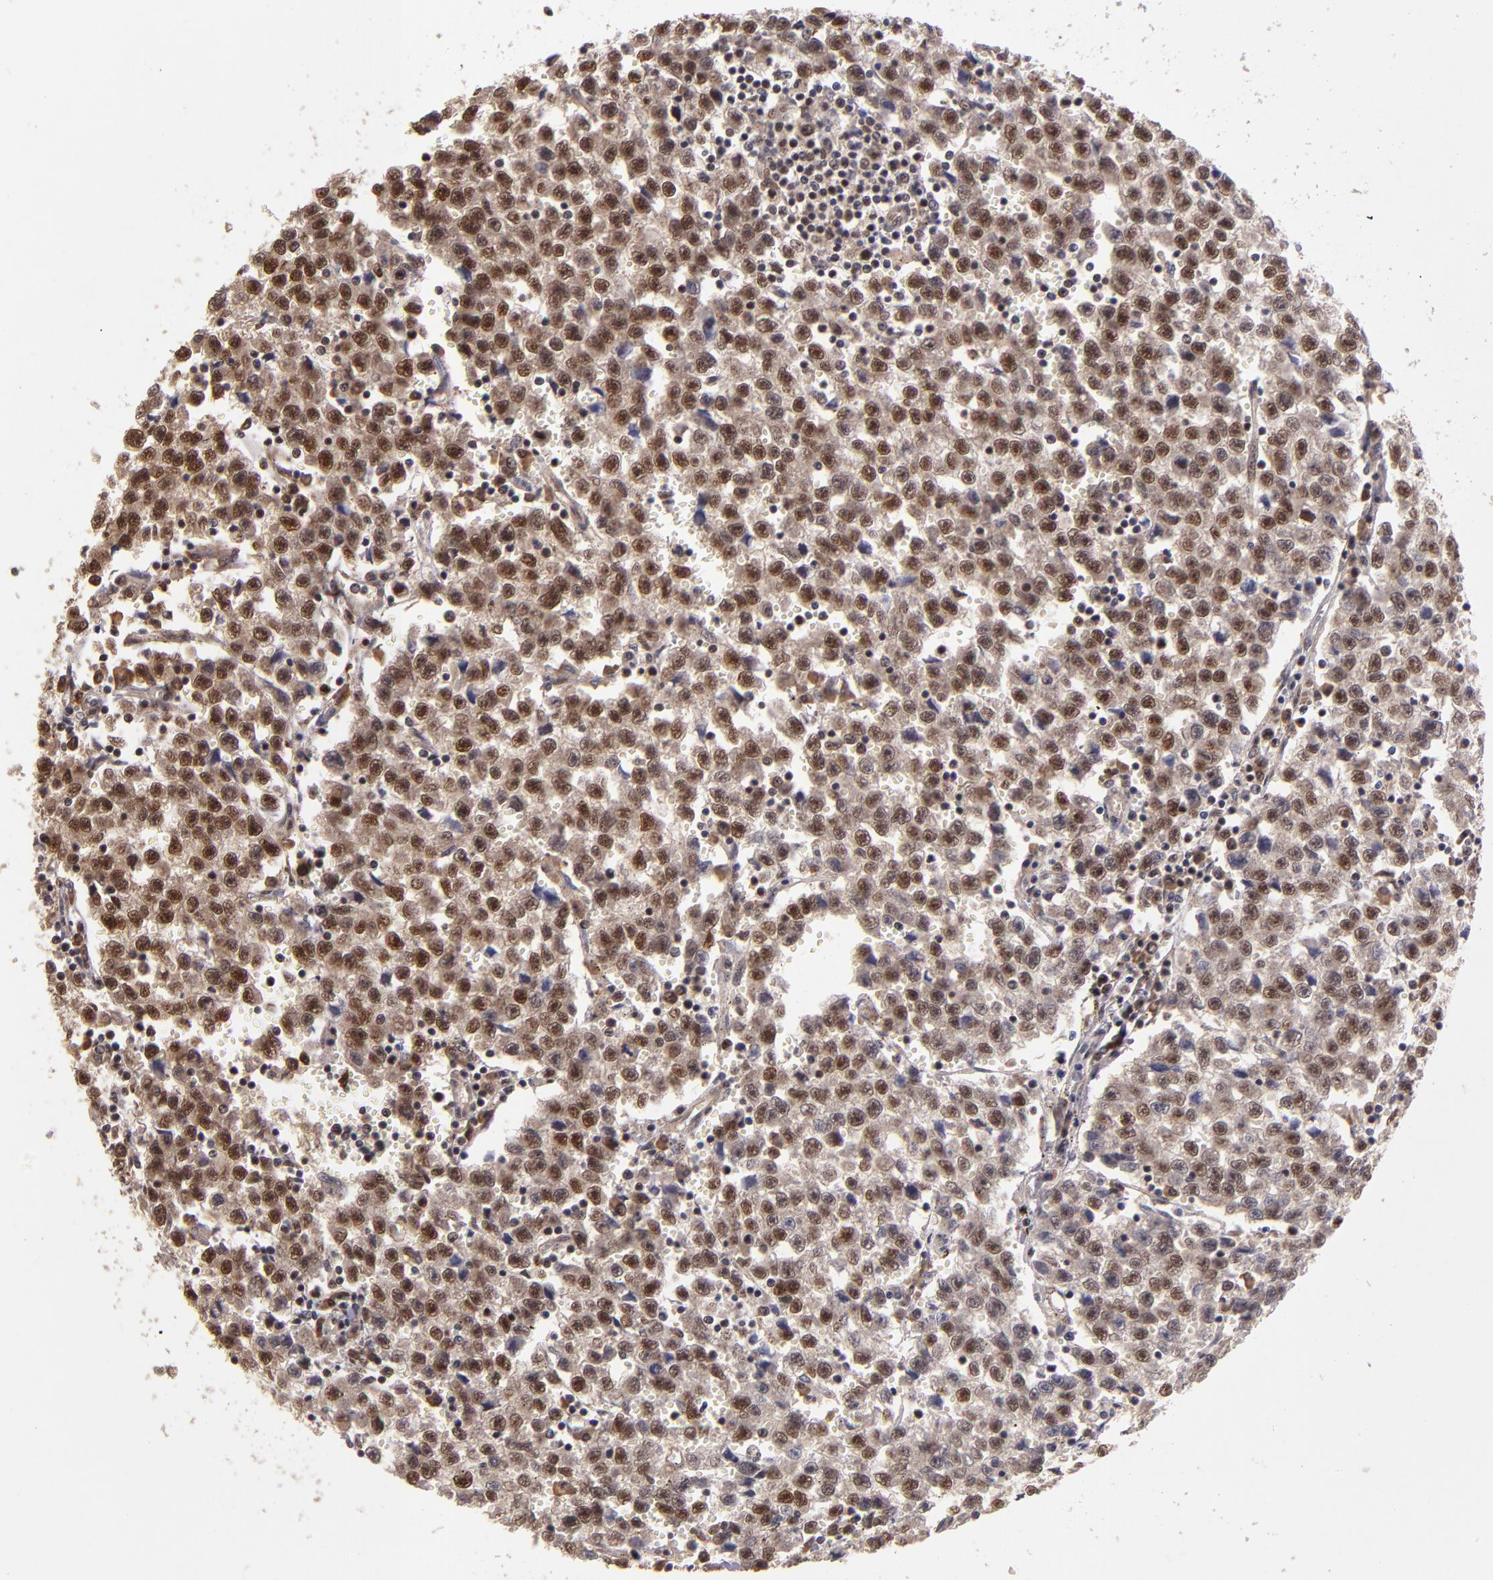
{"staining": {"intensity": "strong", "quantity": ">75%", "location": "nuclear"}, "tissue": "testis cancer", "cell_type": "Tumor cells", "image_type": "cancer", "snomed": [{"axis": "morphology", "description": "Seminoma, NOS"}, {"axis": "topography", "description": "Testis"}], "caption": "Strong nuclear staining for a protein is present in about >75% of tumor cells of seminoma (testis) using immunohistochemistry.", "gene": "ABHD12B", "patient": {"sex": "male", "age": 35}}